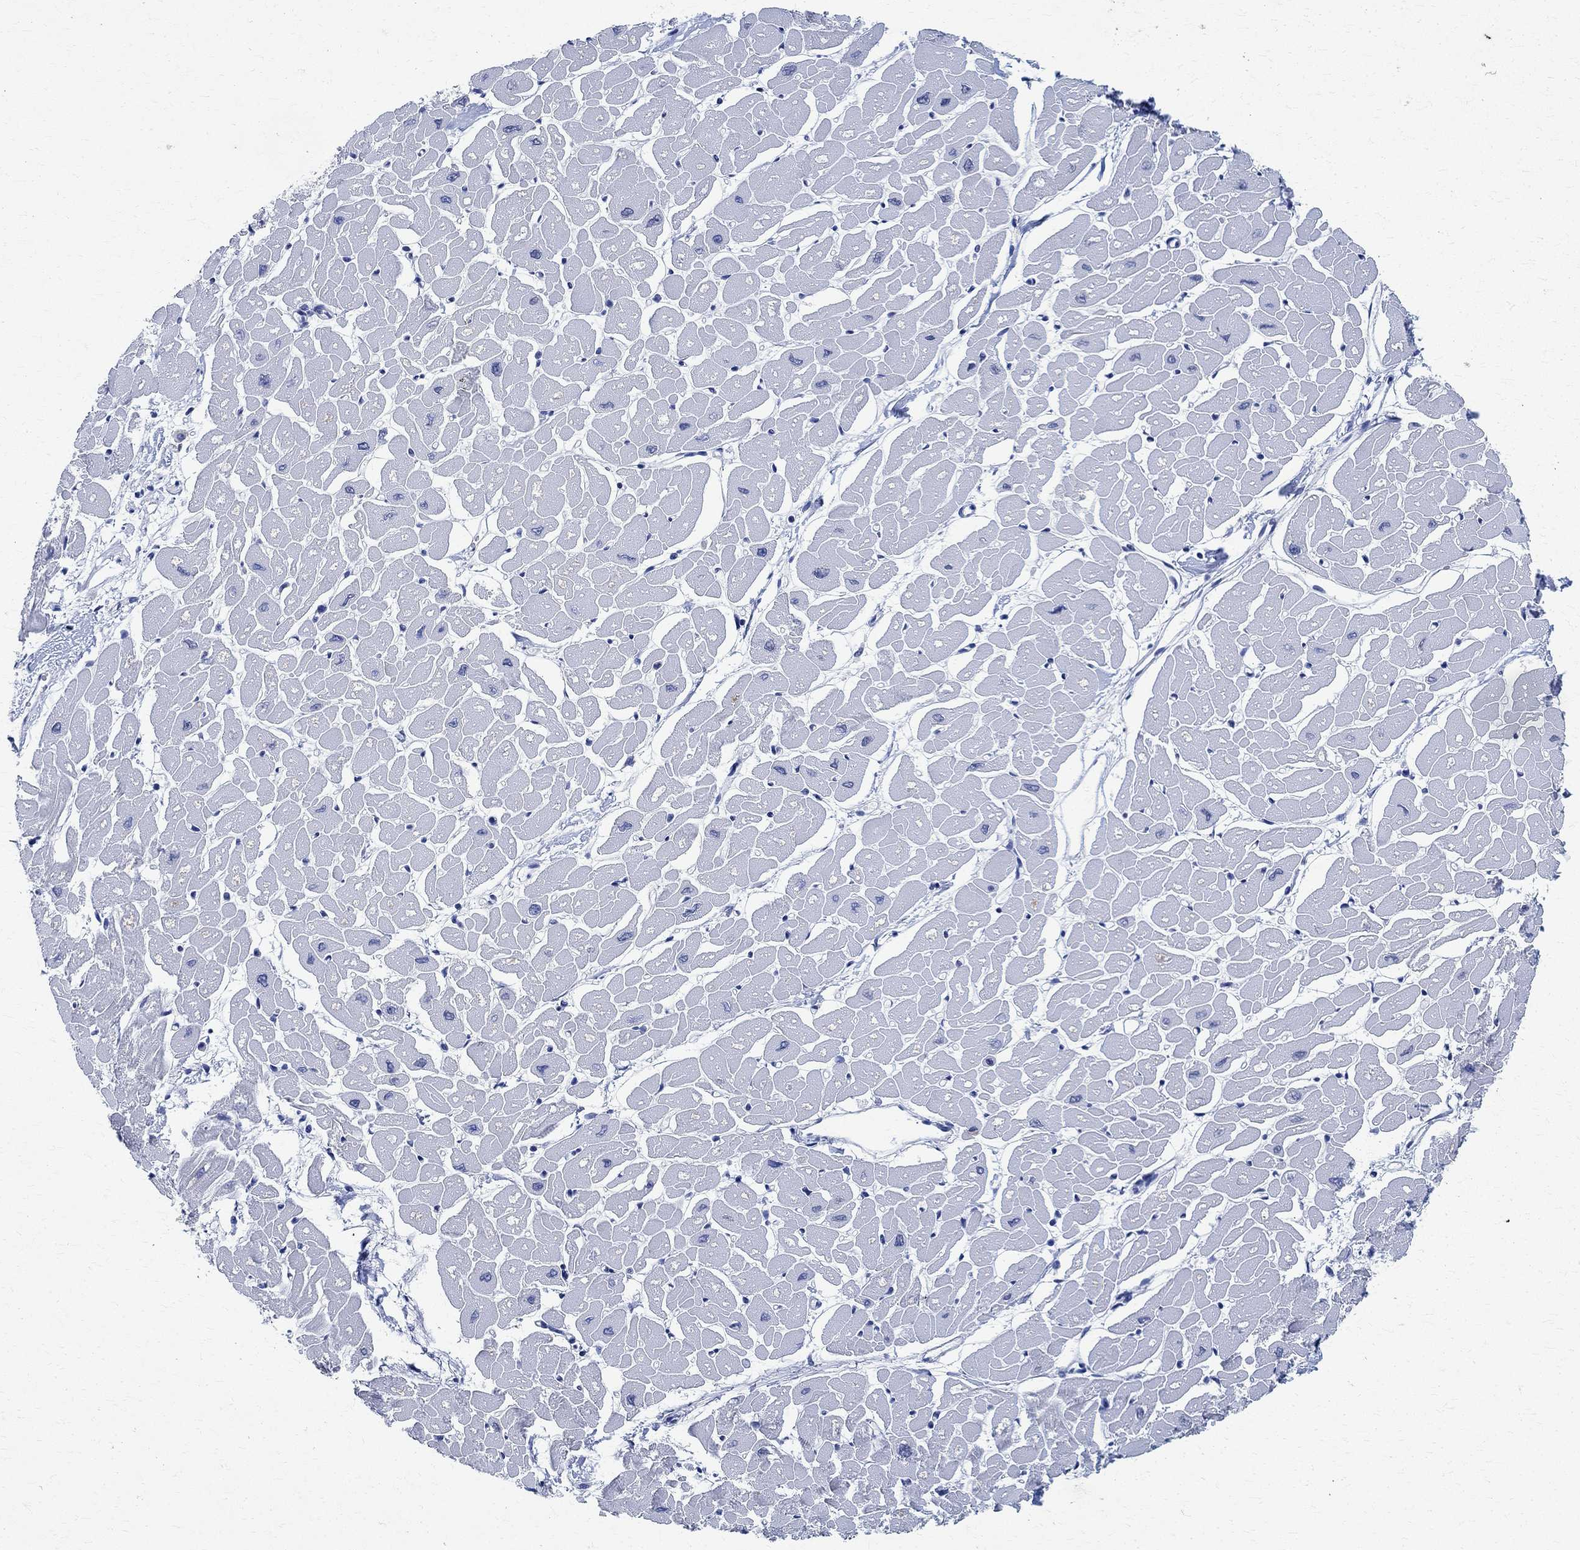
{"staining": {"intensity": "negative", "quantity": "none", "location": "none"}, "tissue": "heart muscle", "cell_type": "Cardiomyocytes", "image_type": "normal", "snomed": [{"axis": "morphology", "description": "Normal tissue, NOS"}, {"axis": "topography", "description": "Heart"}], "caption": "Cardiomyocytes show no significant protein staining in unremarkable heart muscle.", "gene": "TMEM221", "patient": {"sex": "male", "age": 57}}